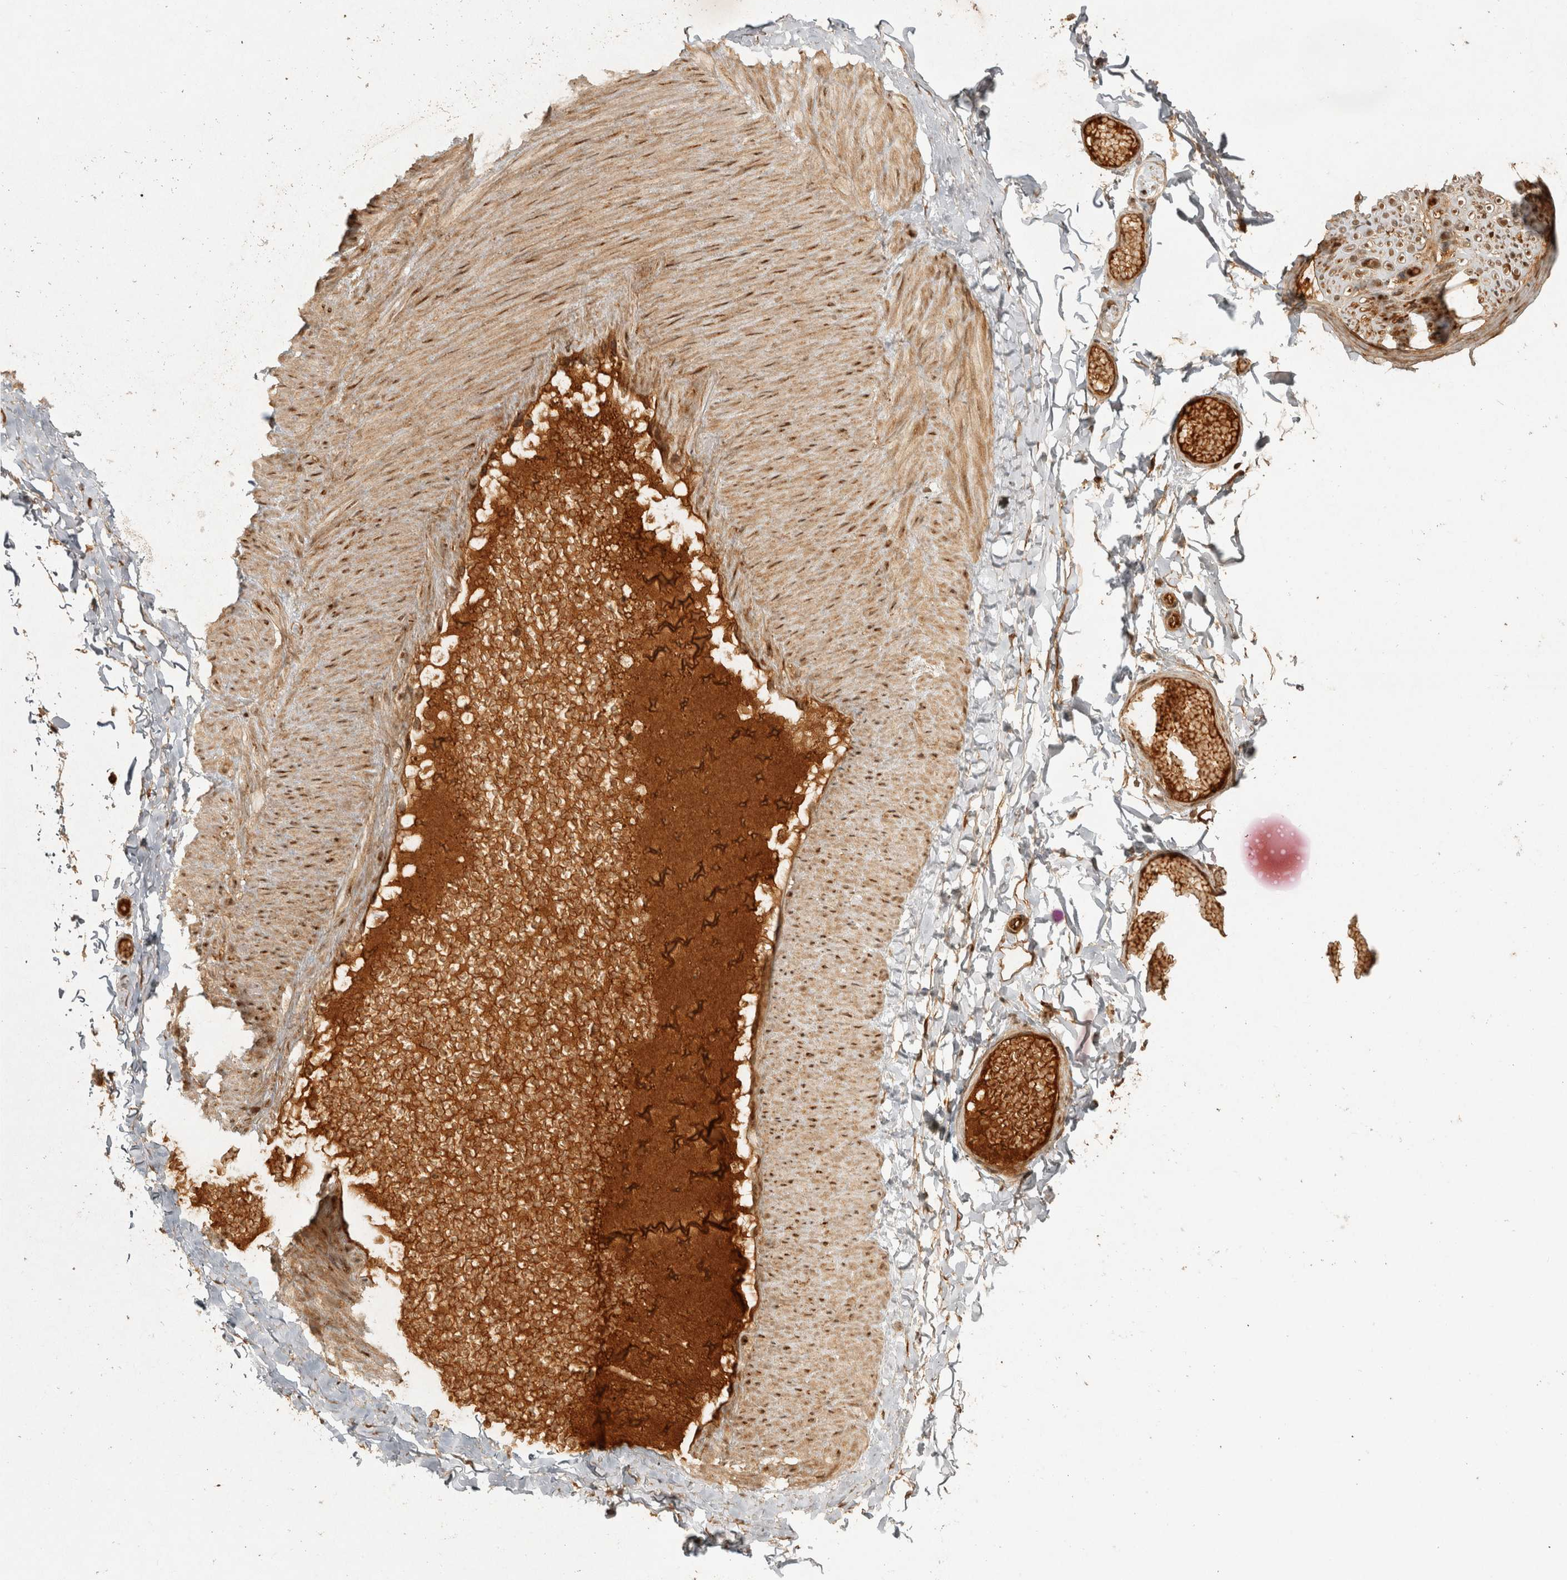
{"staining": {"intensity": "moderate", "quantity": ">75%", "location": "cytoplasmic/membranous"}, "tissue": "adipose tissue", "cell_type": "Adipocytes", "image_type": "normal", "snomed": [{"axis": "morphology", "description": "Normal tissue, NOS"}, {"axis": "topography", "description": "Adipose tissue"}, {"axis": "topography", "description": "Vascular tissue"}, {"axis": "topography", "description": "Peripheral nerve tissue"}], "caption": "Approximately >75% of adipocytes in normal adipose tissue show moderate cytoplasmic/membranous protein staining as visualized by brown immunohistochemical staining.", "gene": "CAMSAP2", "patient": {"sex": "male", "age": 25}}